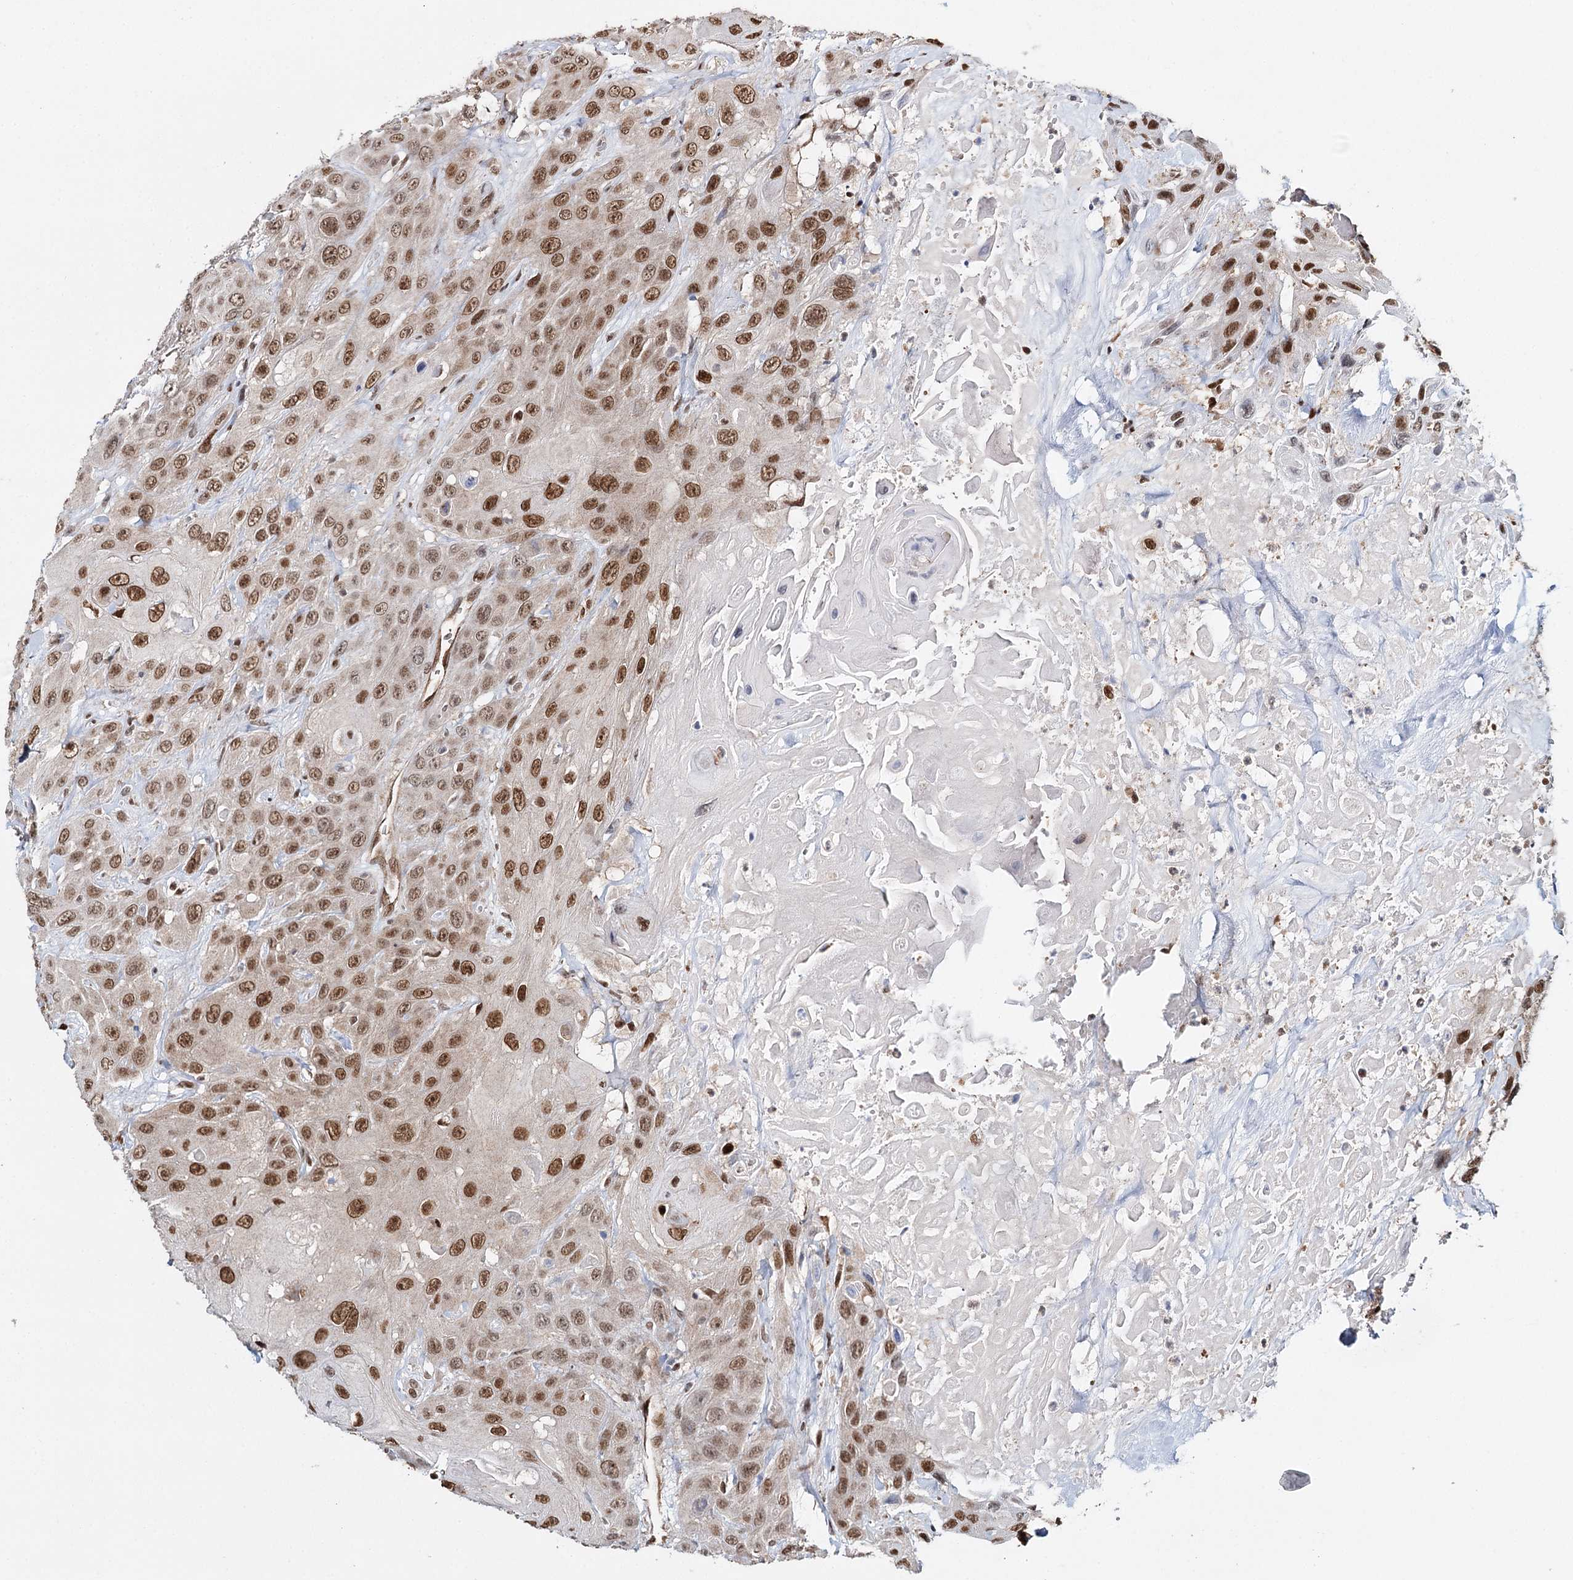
{"staining": {"intensity": "moderate", "quantity": ">75%", "location": "nuclear"}, "tissue": "head and neck cancer", "cell_type": "Tumor cells", "image_type": "cancer", "snomed": [{"axis": "morphology", "description": "Squamous cell carcinoma, NOS"}, {"axis": "topography", "description": "Head-Neck"}], "caption": "There is medium levels of moderate nuclear positivity in tumor cells of squamous cell carcinoma (head and neck), as demonstrated by immunohistochemical staining (brown color).", "gene": "RPS27A", "patient": {"sex": "male", "age": 81}}